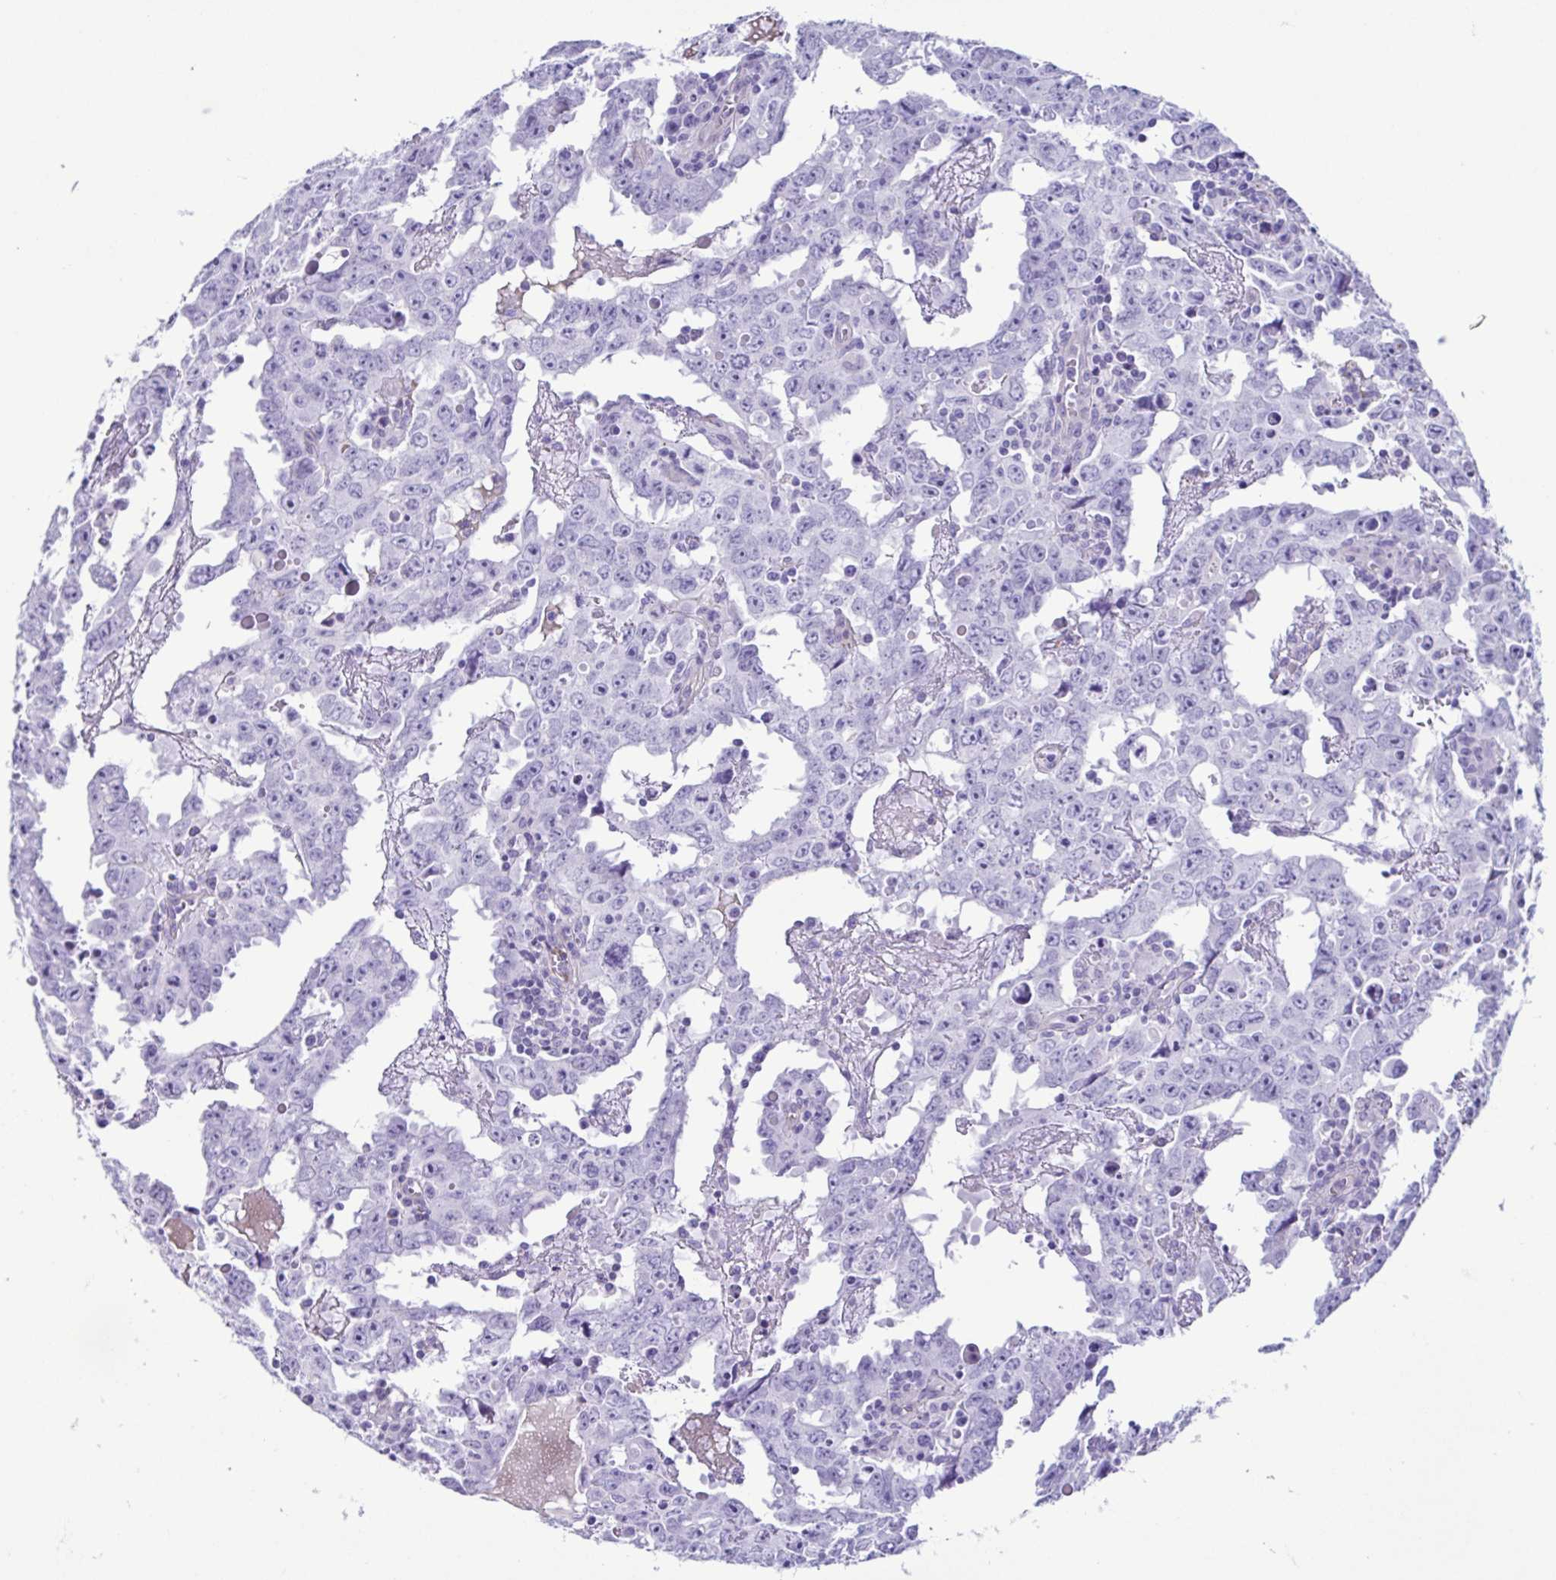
{"staining": {"intensity": "negative", "quantity": "none", "location": "none"}, "tissue": "testis cancer", "cell_type": "Tumor cells", "image_type": "cancer", "snomed": [{"axis": "morphology", "description": "Carcinoma, Embryonal, NOS"}, {"axis": "topography", "description": "Testis"}], "caption": "This is an IHC photomicrograph of human testis embryonal carcinoma. There is no expression in tumor cells.", "gene": "CYP11B1", "patient": {"sex": "male", "age": 22}}